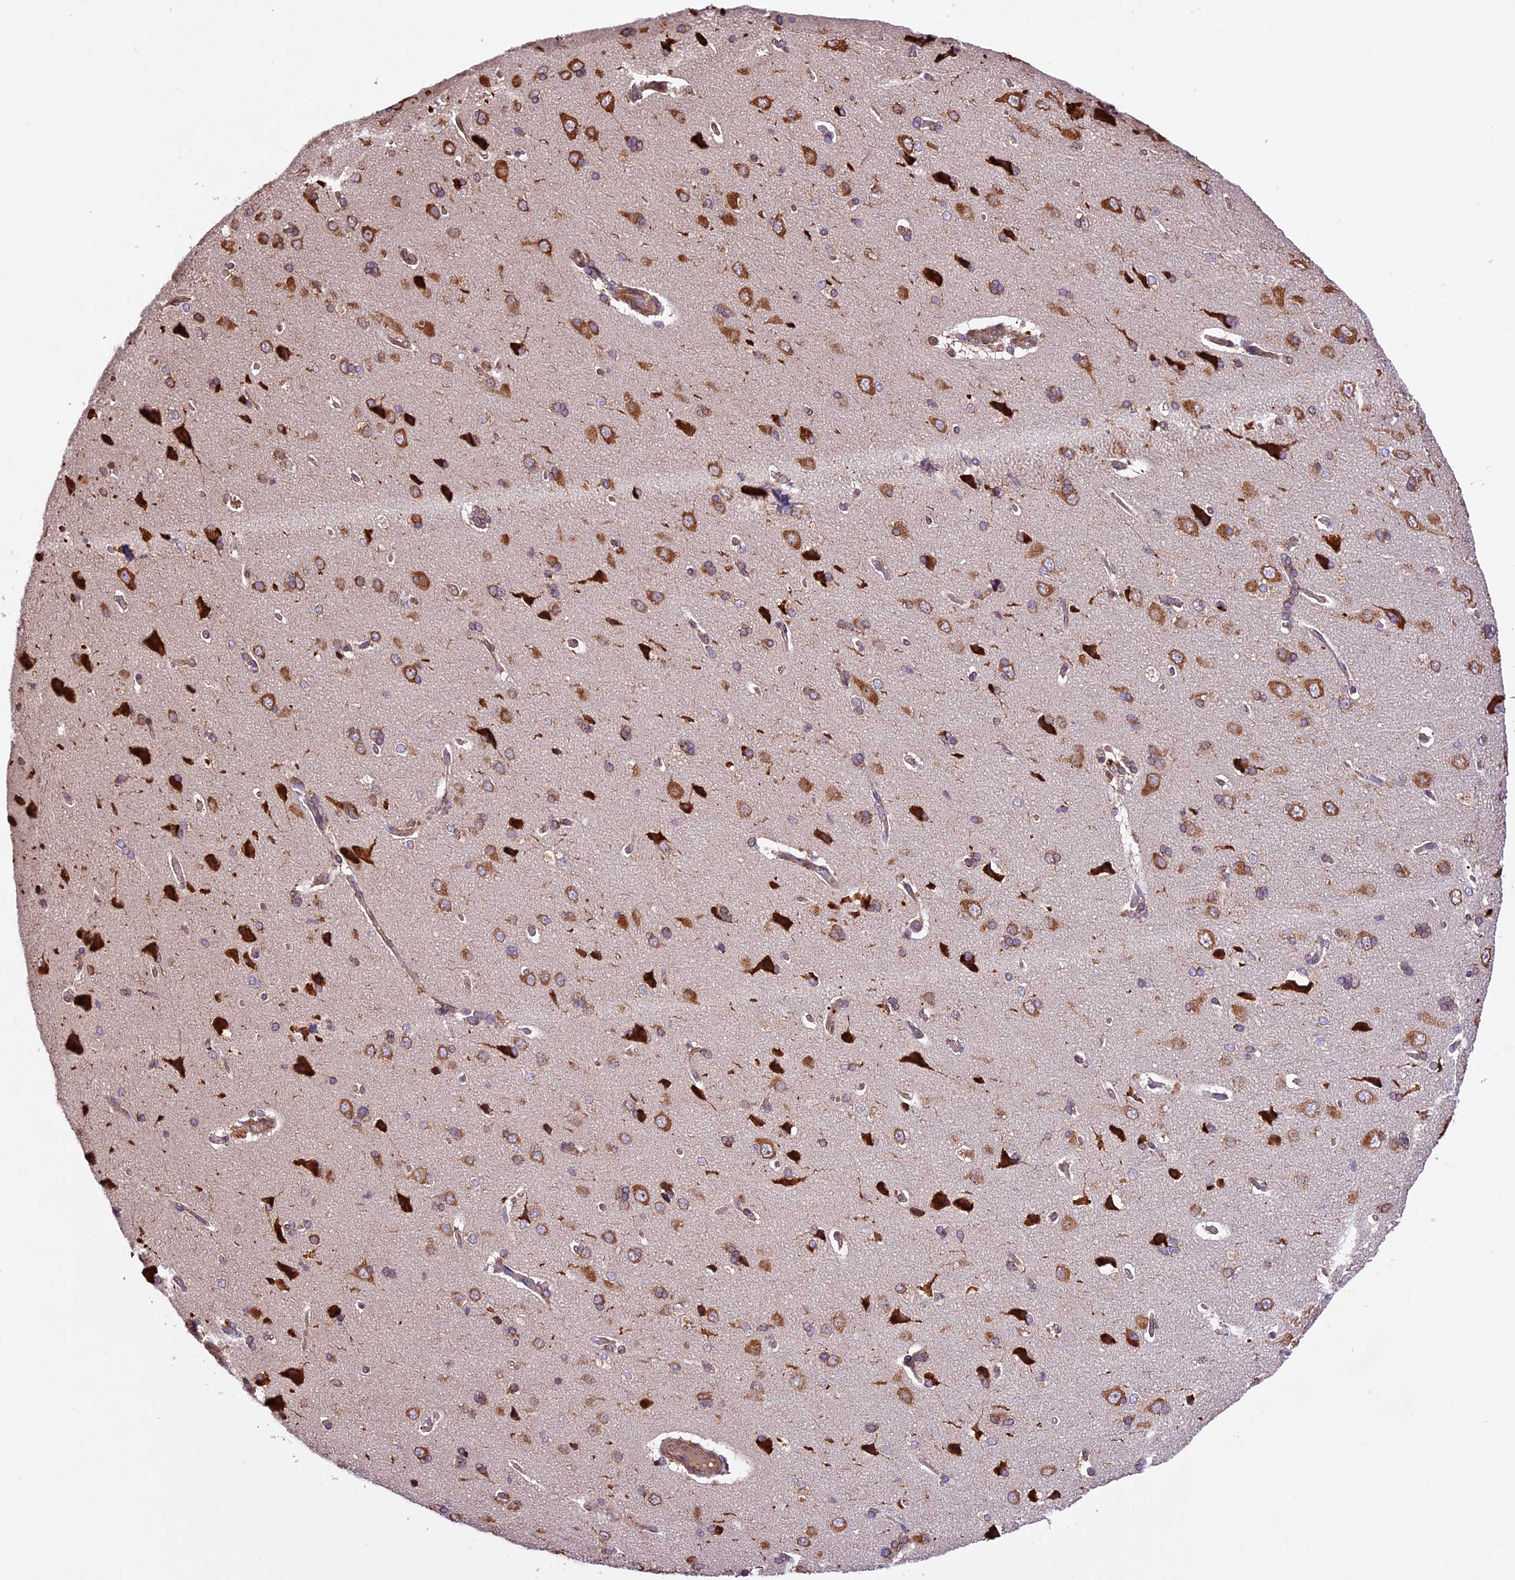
{"staining": {"intensity": "moderate", "quantity": "25%-75%", "location": "cytoplasmic/membranous"}, "tissue": "cerebral cortex", "cell_type": "Endothelial cells", "image_type": "normal", "snomed": [{"axis": "morphology", "description": "Normal tissue, NOS"}, {"axis": "topography", "description": "Cerebral cortex"}], "caption": "Protein staining exhibits moderate cytoplasmic/membranous expression in approximately 25%-75% of endothelial cells in unremarkable cerebral cortex. The protein of interest is stained brown, and the nuclei are stained in blue (DAB (3,3'-diaminobenzidine) IHC with brightfield microscopy, high magnification).", "gene": "CCSER1", "patient": {"sex": "male", "age": 62}}